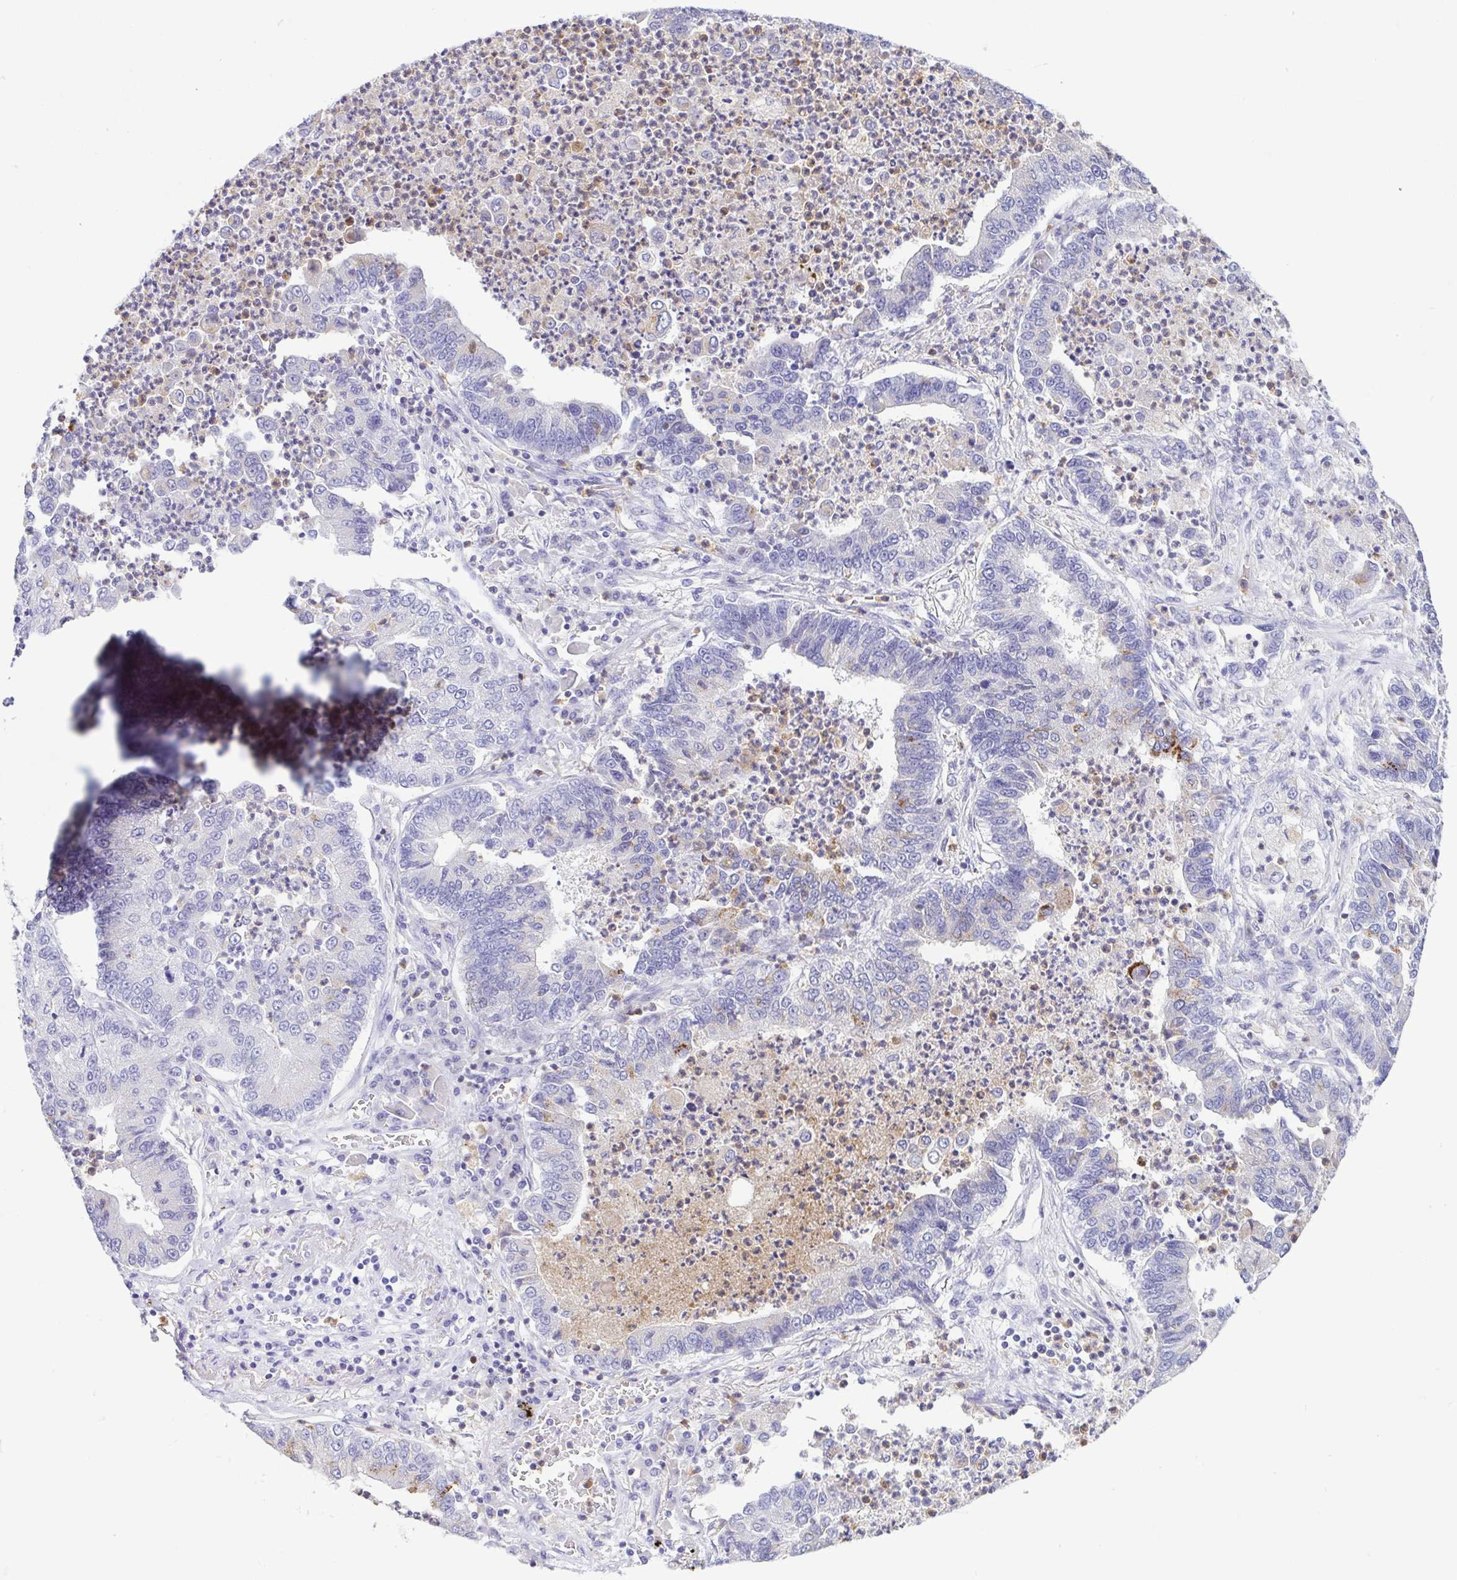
{"staining": {"intensity": "negative", "quantity": "none", "location": "none"}, "tissue": "lung cancer", "cell_type": "Tumor cells", "image_type": "cancer", "snomed": [{"axis": "morphology", "description": "Adenocarcinoma, NOS"}, {"axis": "topography", "description": "Lung"}], "caption": "A high-resolution image shows immunohistochemistry (IHC) staining of lung adenocarcinoma, which displays no significant positivity in tumor cells.", "gene": "PGLYRP1", "patient": {"sex": "female", "age": 57}}